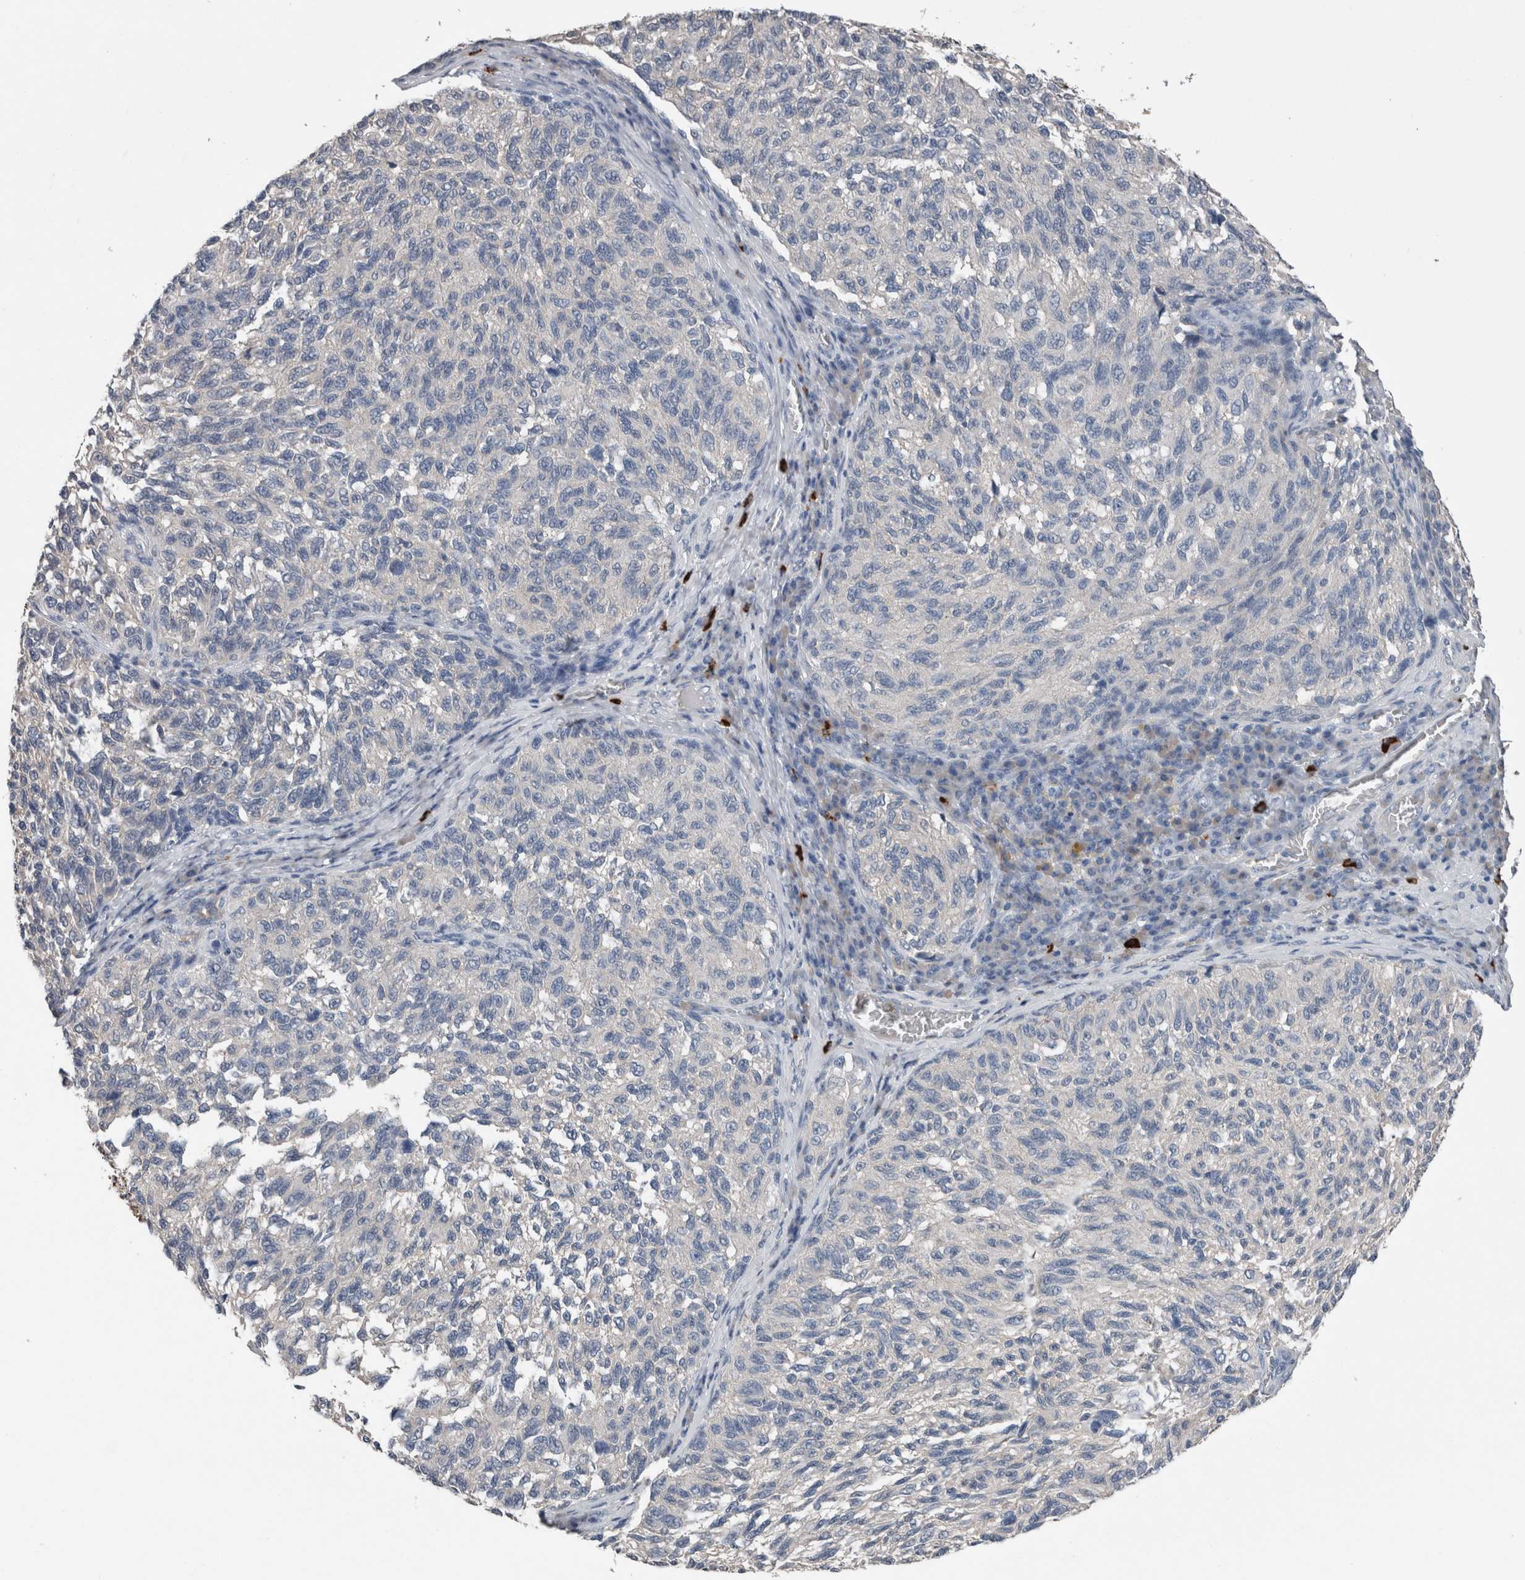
{"staining": {"intensity": "negative", "quantity": "none", "location": "none"}, "tissue": "melanoma", "cell_type": "Tumor cells", "image_type": "cancer", "snomed": [{"axis": "morphology", "description": "Malignant melanoma, NOS"}, {"axis": "topography", "description": "Skin"}], "caption": "DAB immunohistochemical staining of human melanoma reveals no significant positivity in tumor cells. The staining was performed using DAB (3,3'-diaminobenzidine) to visualize the protein expression in brown, while the nuclei were stained in blue with hematoxylin (Magnification: 20x).", "gene": "CRNN", "patient": {"sex": "female", "age": 73}}